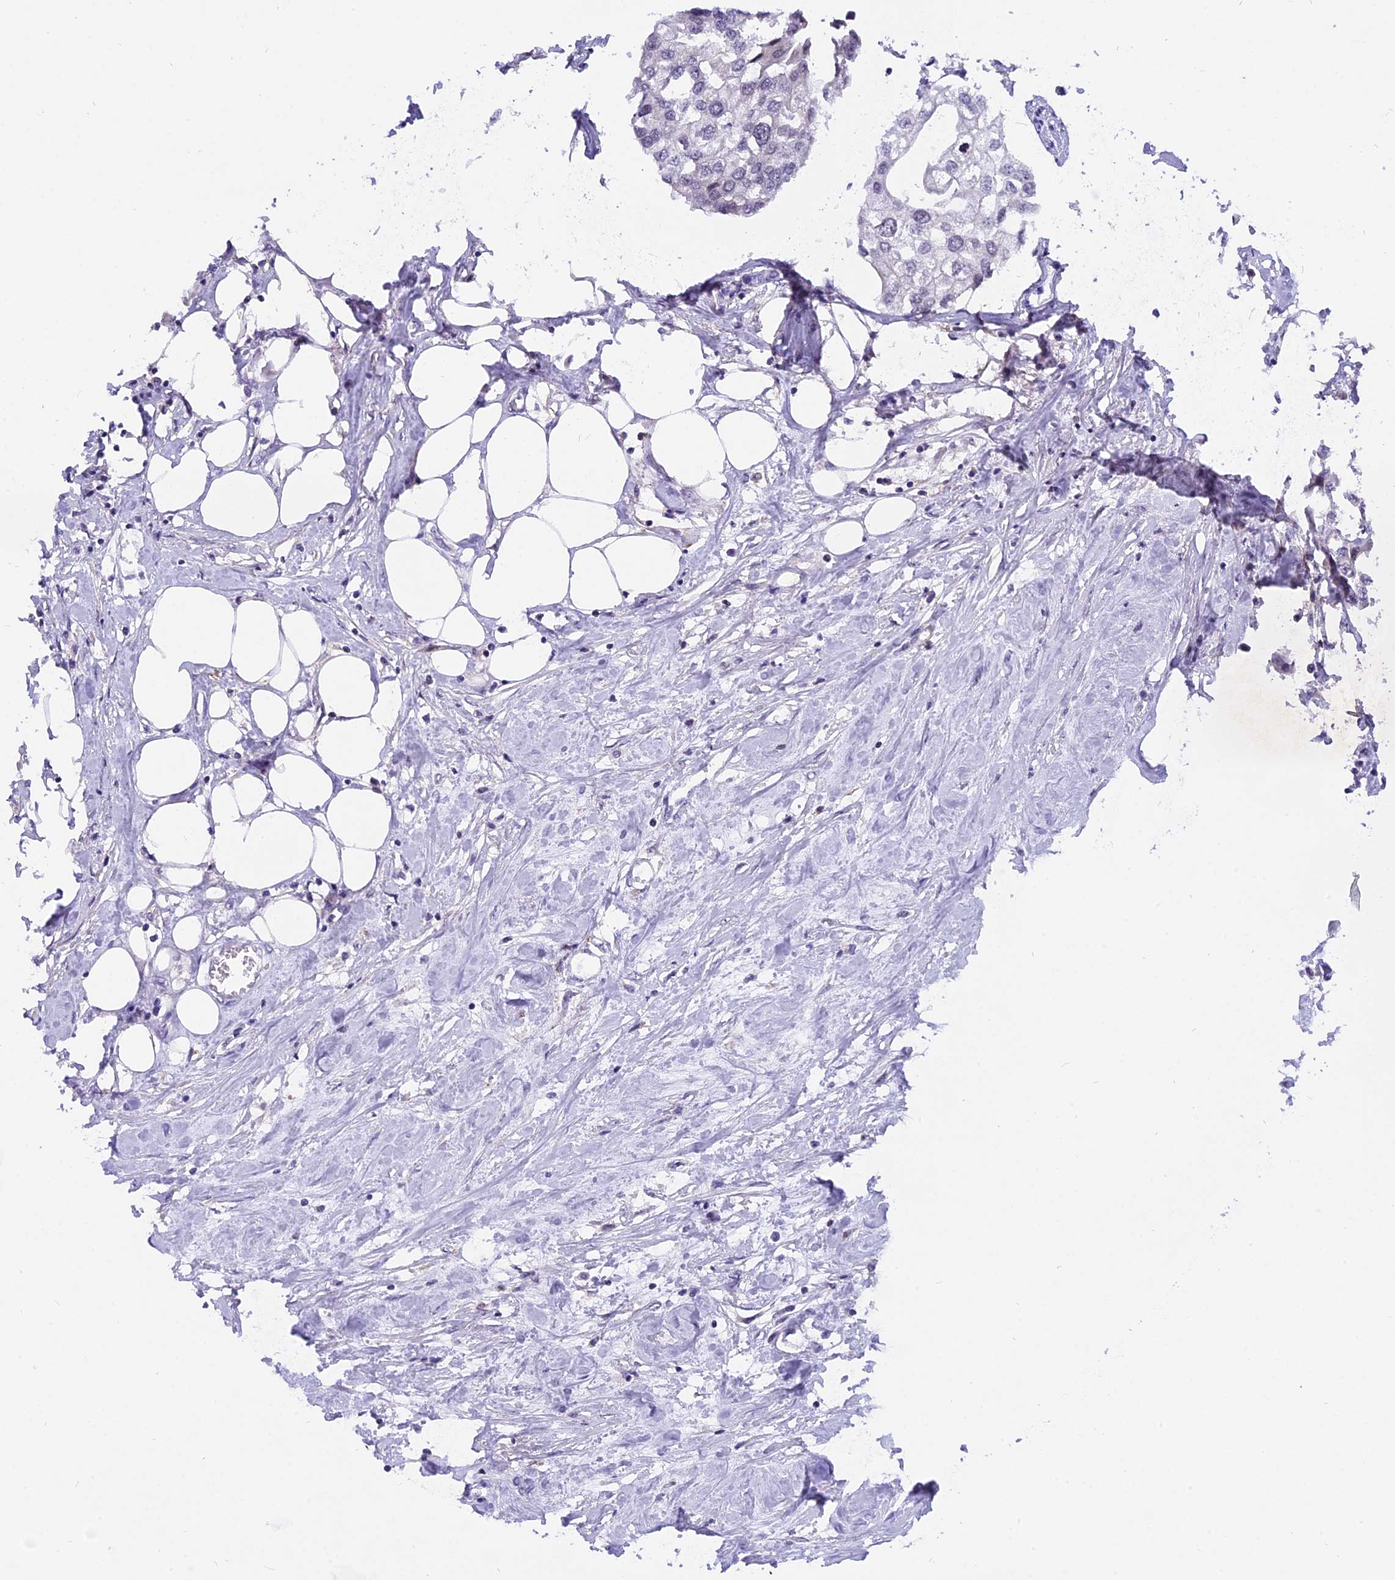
{"staining": {"intensity": "negative", "quantity": "none", "location": "none"}, "tissue": "urothelial cancer", "cell_type": "Tumor cells", "image_type": "cancer", "snomed": [{"axis": "morphology", "description": "Urothelial carcinoma, High grade"}, {"axis": "topography", "description": "Urinary bladder"}], "caption": "IHC histopathology image of urothelial carcinoma (high-grade) stained for a protein (brown), which exhibits no expression in tumor cells.", "gene": "TADA3", "patient": {"sex": "male", "age": 64}}